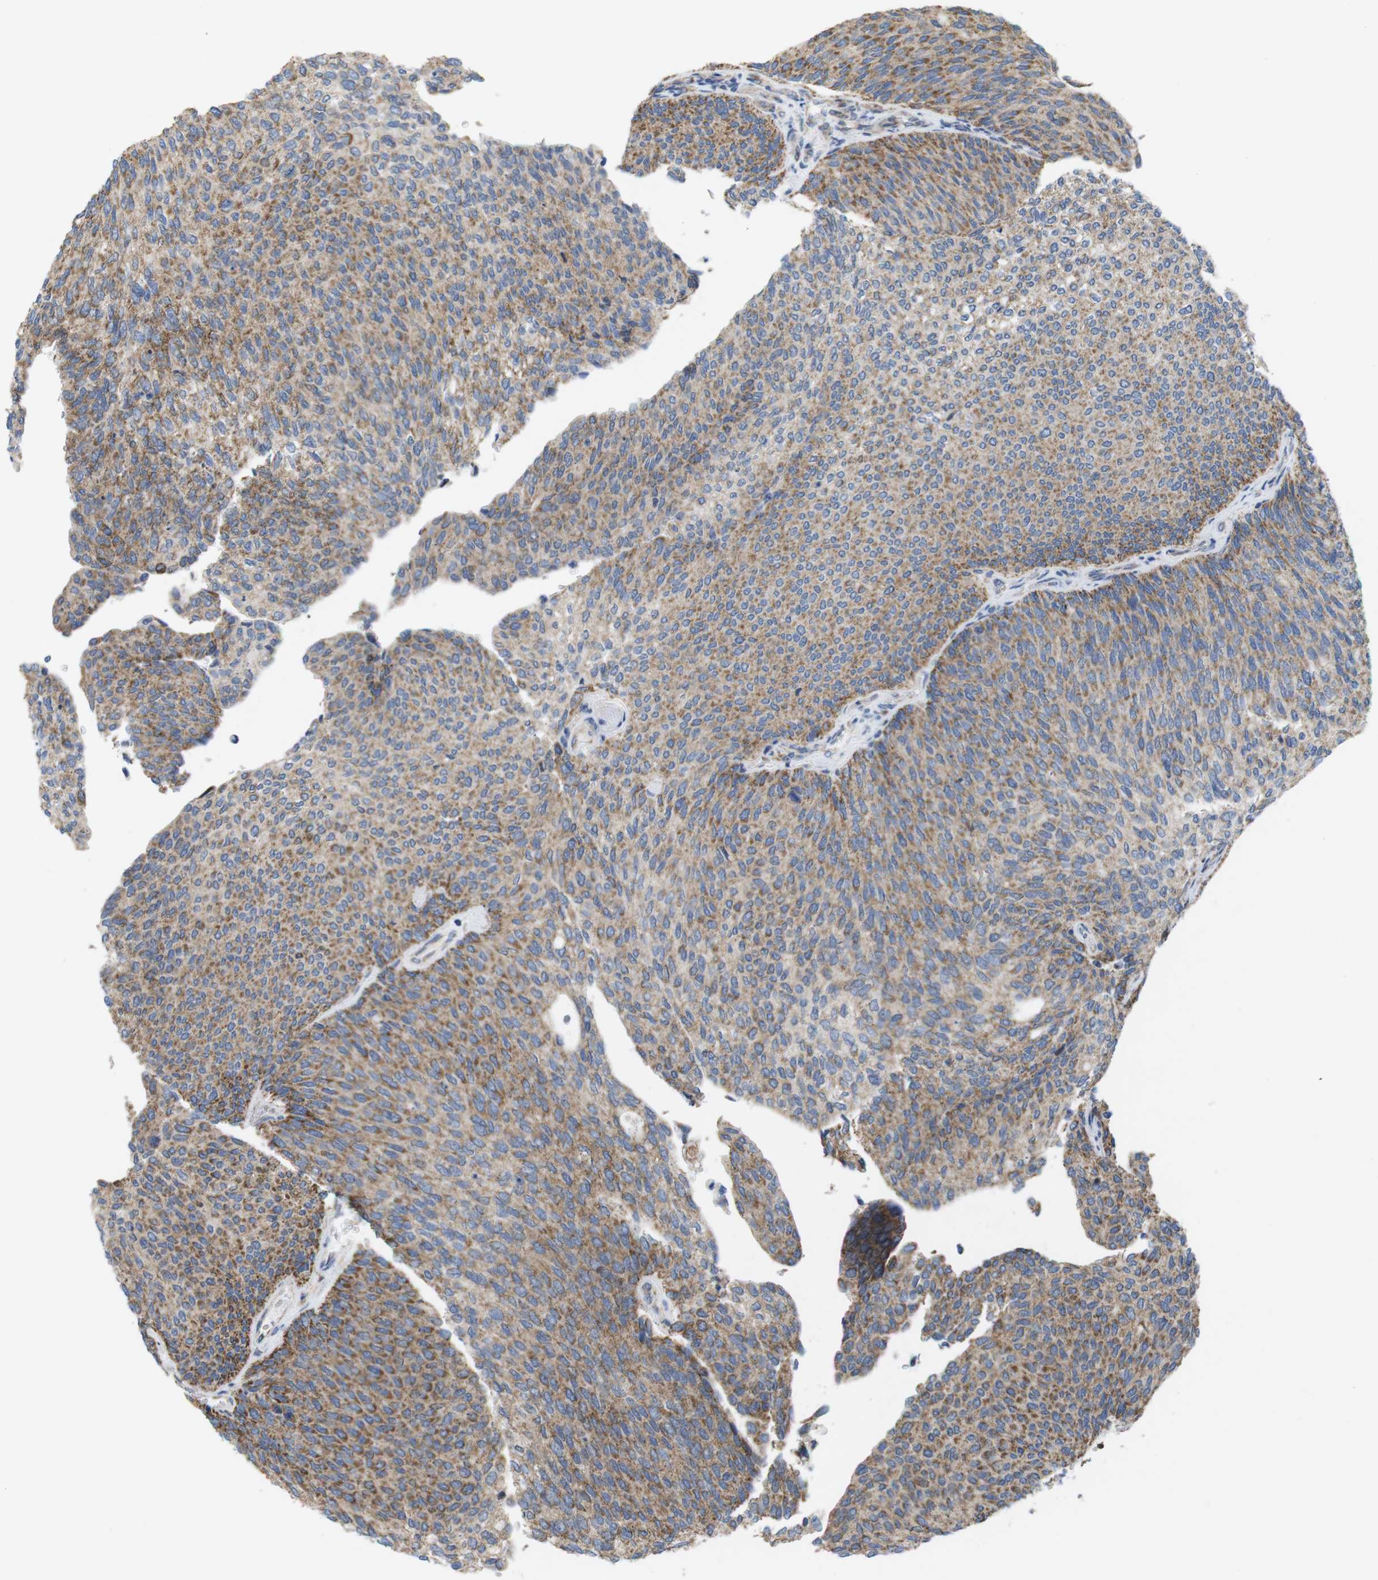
{"staining": {"intensity": "moderate", "quantity": ">75%", "location": "cytoplasmic/membranous"}, "tissue": "urothelial cancer", "cell_type": "Tumor cells", "image_type": "cancer", "snomed": [{"axis": "morphology", "description": "Urothelial carcinoma, Low grade"}, {"axis": "topography", "description": "Urinary bladder"}], "caption": "Tumor cells show medium levels of moderate cytoplasmic/membranous expression in approximately >75% of cells in urothelial cancer.", "gene": "F2RL1", "patient": {"sex": "female", "age": 79}}